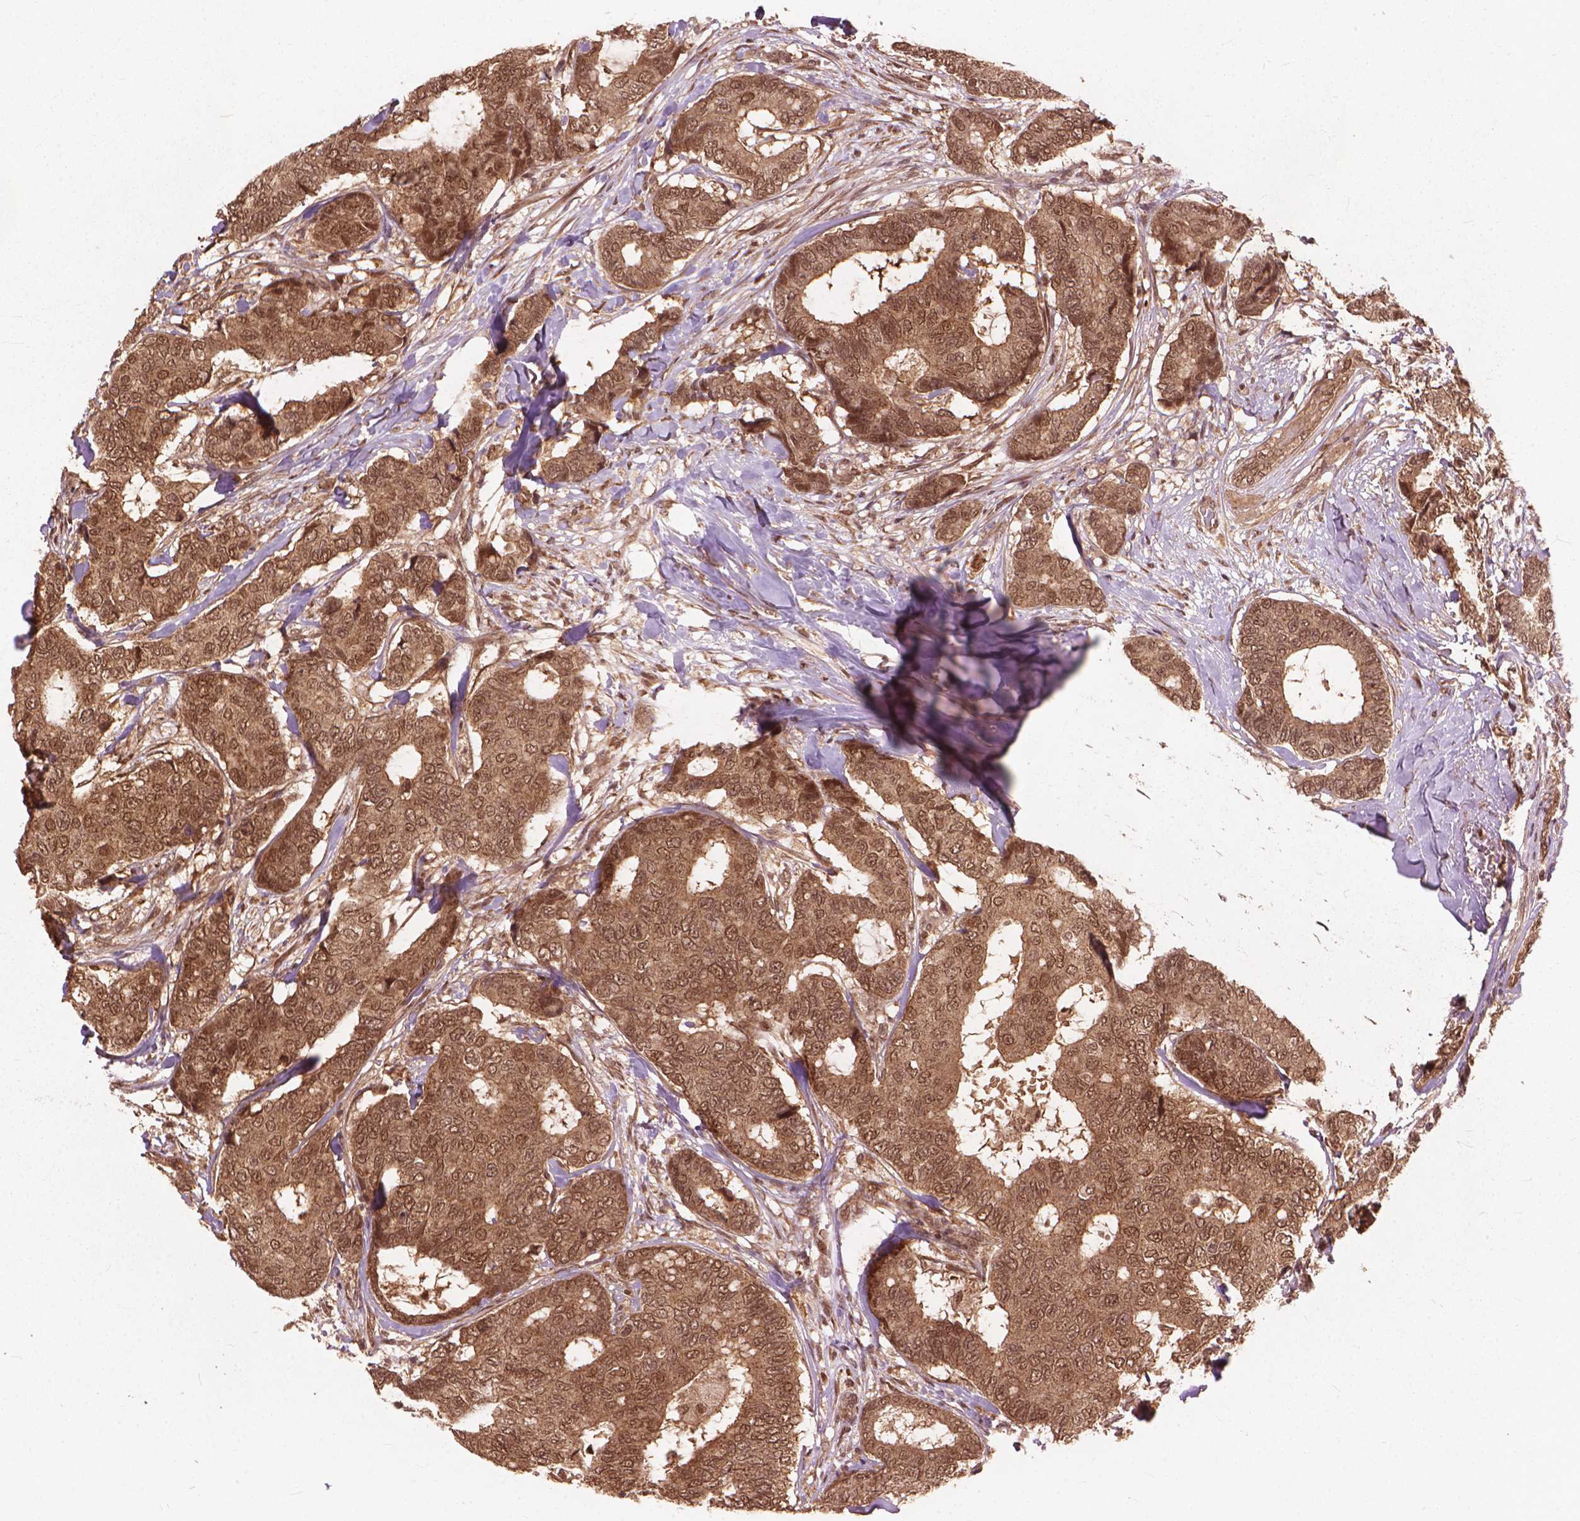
{"staining": {"intensity": "moderate", "quantity": ">75%", "location": "cytoplasmic/membranous,nuclear"}, "tissue": "breast cancer", "cell_type": "Tumor cells", "image_type": "cancer", "snomed": [{"axis": "morphology", "description": "Duct carcinoma"}, {"axis": "topography", "description": "Breast"}], "caption": "Brown immunohistochemical staining in breast cancer (infiltrating ductal carcinoma) demonstrates moderate cytoplasmic/membranous and nuclear positivity in about >75% of tumor cells.", "gene": "SSU72", "patient": {"sex": "female", "age": 75}}